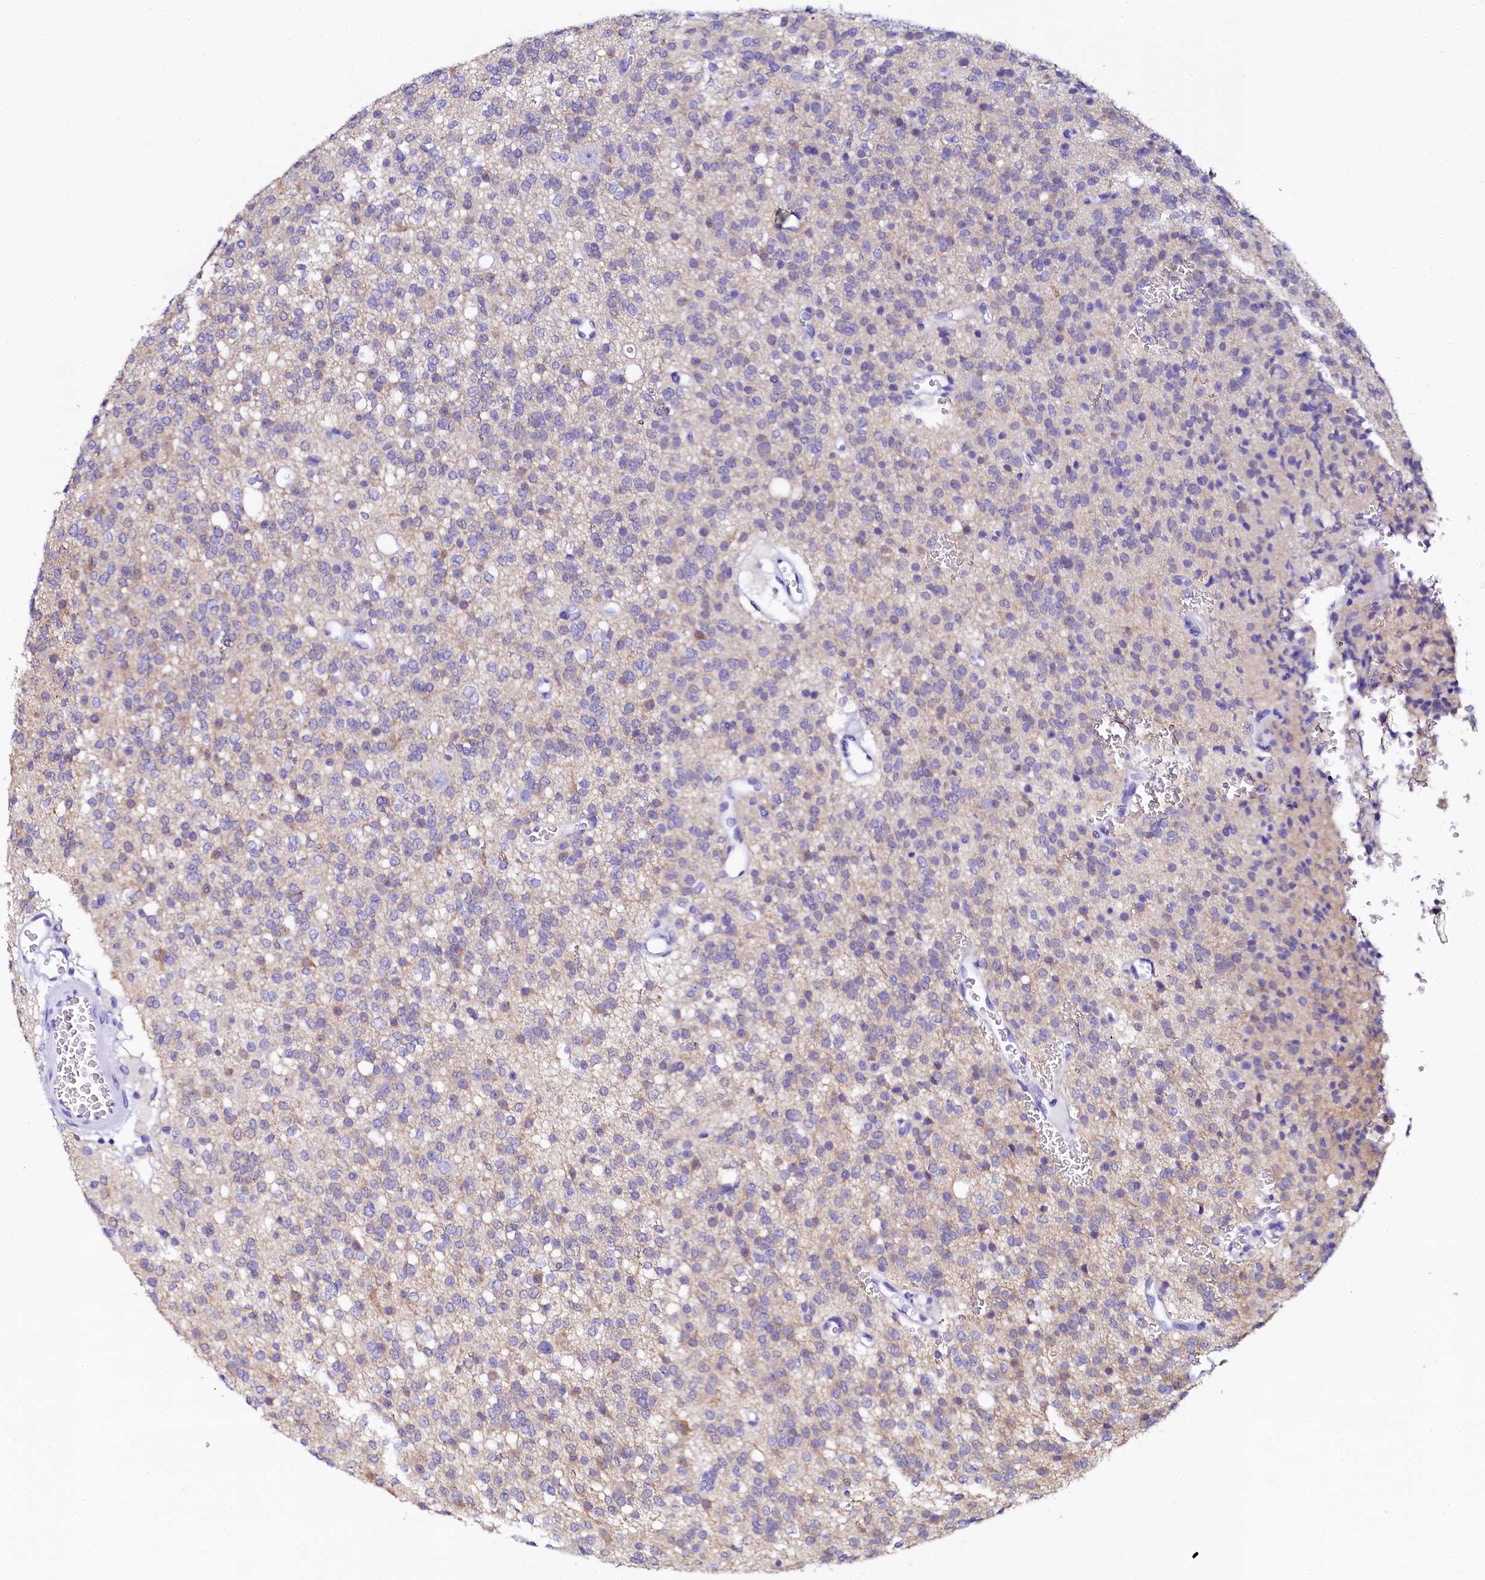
{"staining": {"intensity": "weak", "quantity": "<25%", "location": "cytoplasmic/membranous"}, "tissue": "glioma", "cell_type": "Tumor cells", "image_type": "cancer", "snomed": [{"axis": "morphology", "description": "Glioma, malignant, High grade"}, {"axis": "topography", "description": "Brain"}], "caption": "Tumor cells are negative for brown protein staining in glioma. The staining is performed using DAB brown chromogen with nuclei counter-stained in using hematoxylin.", "gene": "SORD", "patient": {"sex": "male", "age": 34}}